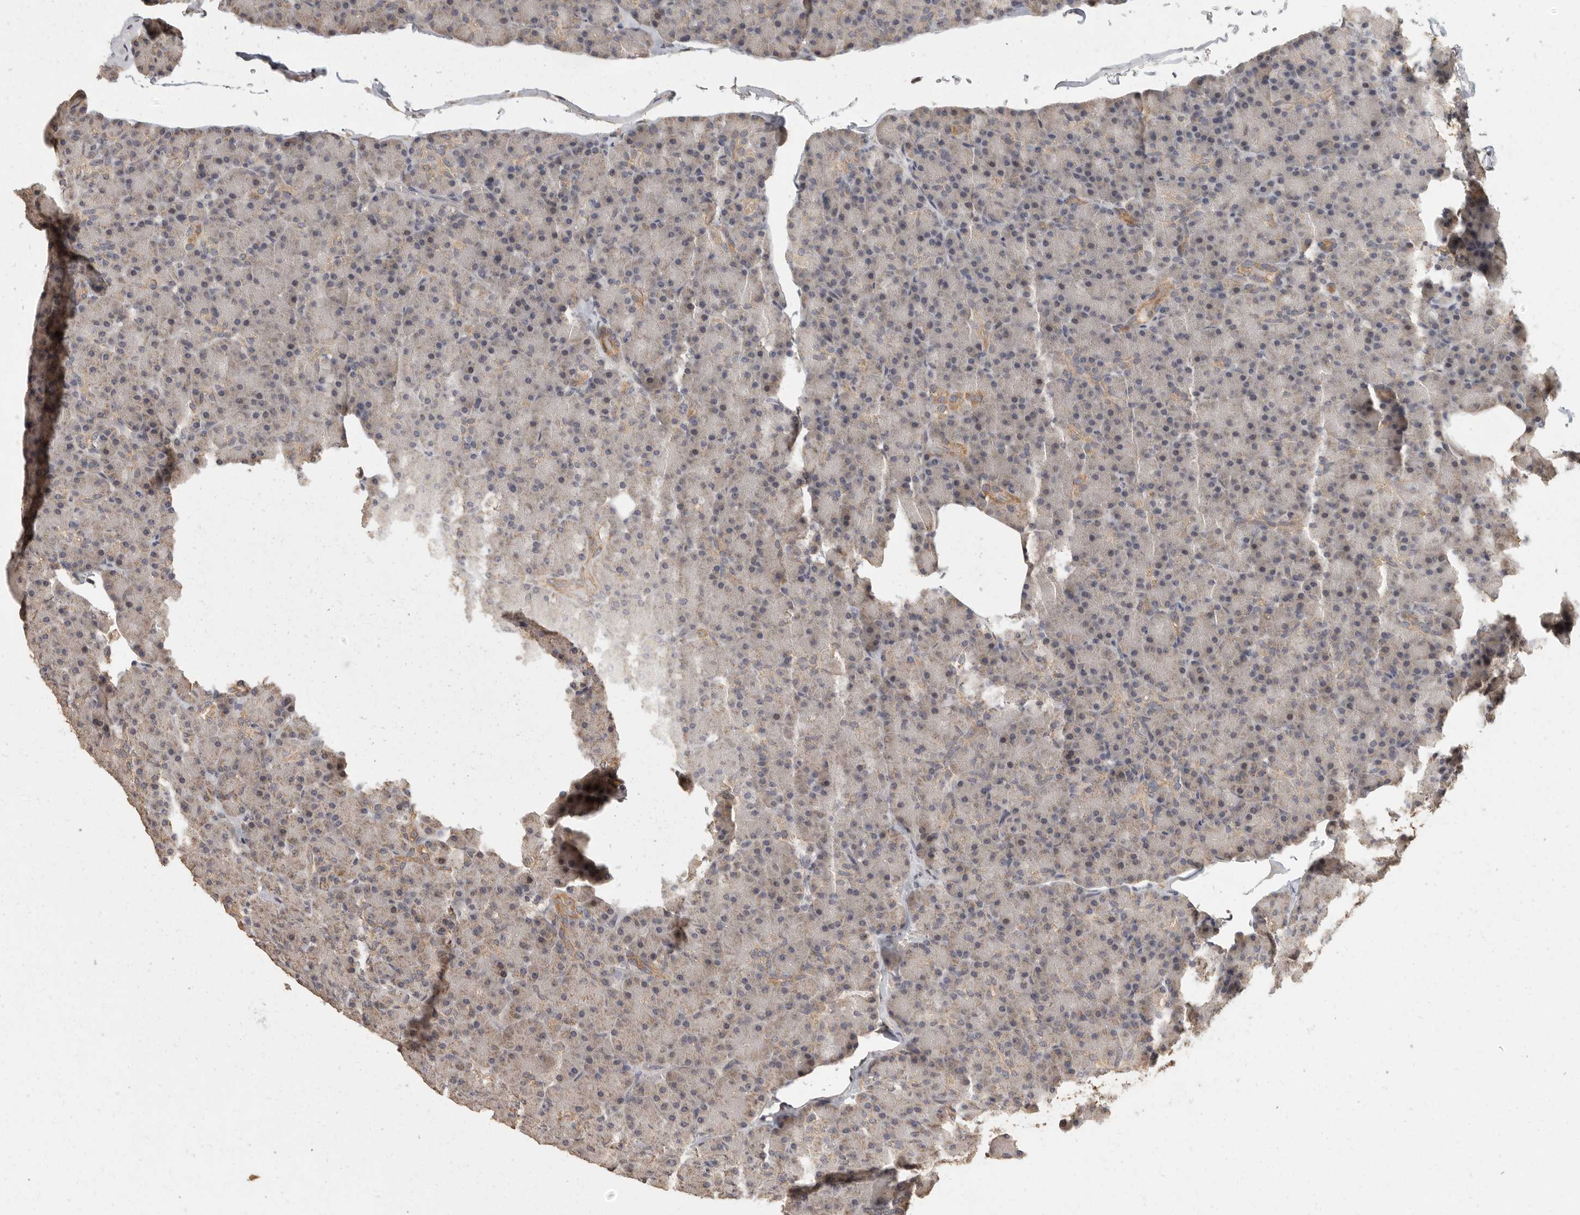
{"staining": {"intensity": "moderate", "quantity": "<25%", "location": "cytoplasmic/membranous"}, "tissue": "pancreas", "cell_type": "Exocrine glandular cells", "image_type": "normal", "snomed": [{"axis": "morphology", "description": "Normal tissue, NOS"}, {"axis": "topography", "description": "Pancreas"}], "caption": "Immunohistochemistry (DAB (3,3'-diaminobenzidine)) staining of normal pancreas exhibits moderate cytoplasmic/membranous protein staining in about <25% of exocrine glandular cells.", "gene": "BAIAP2", "patient": {"sex": "female", "age": 43}}